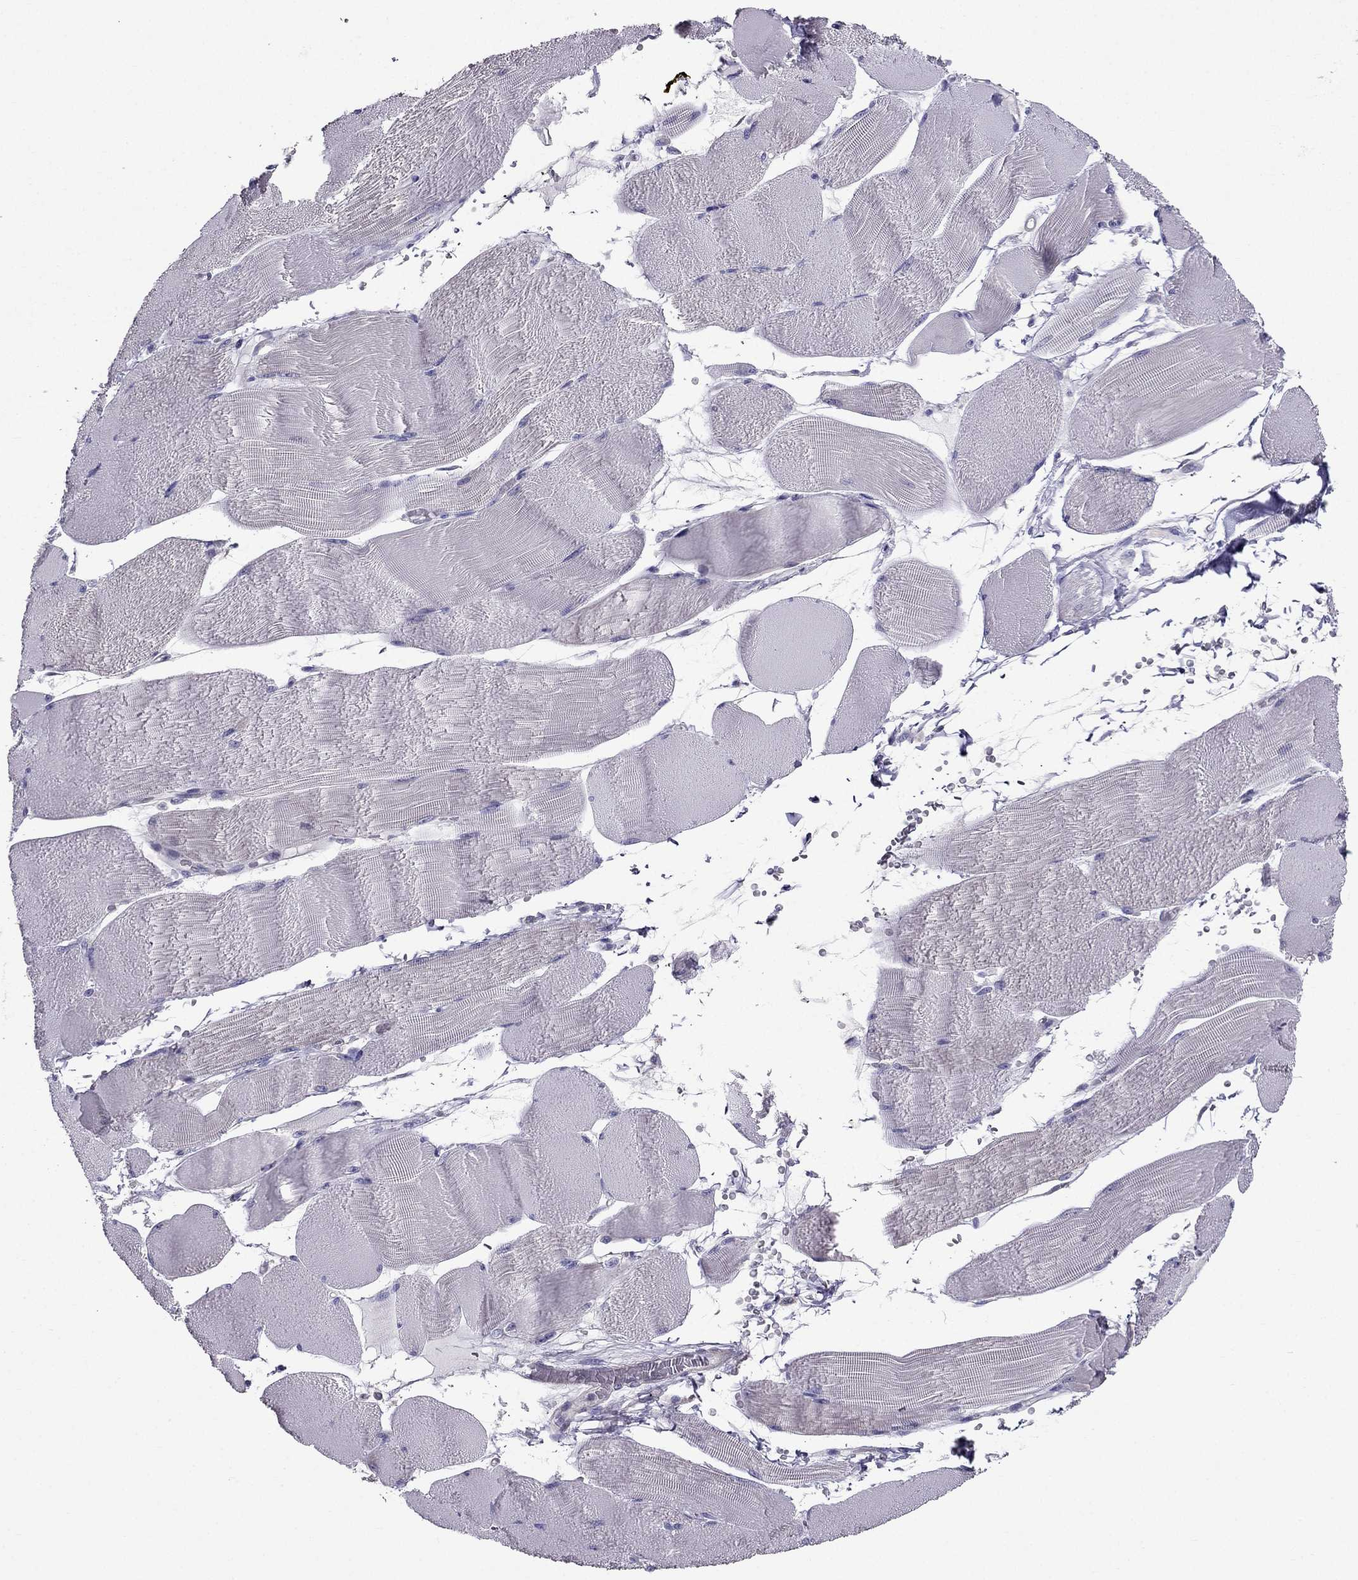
{"staining": {"intensity": "negative", "quantity": "none", "location": "none"}, "tissue": "skeletal muscle", "cell_type": "Myocytes", "image_type": "normal", "snomed": [{"axis": "morphology", "description": "Normal tissue, NOS"}, {"axis": "topography", "description": "Skeletal muscle"}], "caption": "Immunohistochemical staining of benign skeletal muscle exhibits no significant expression in myocytes.", "gene": "AAK1", "patient": {"sex": "male", "age": 56}}